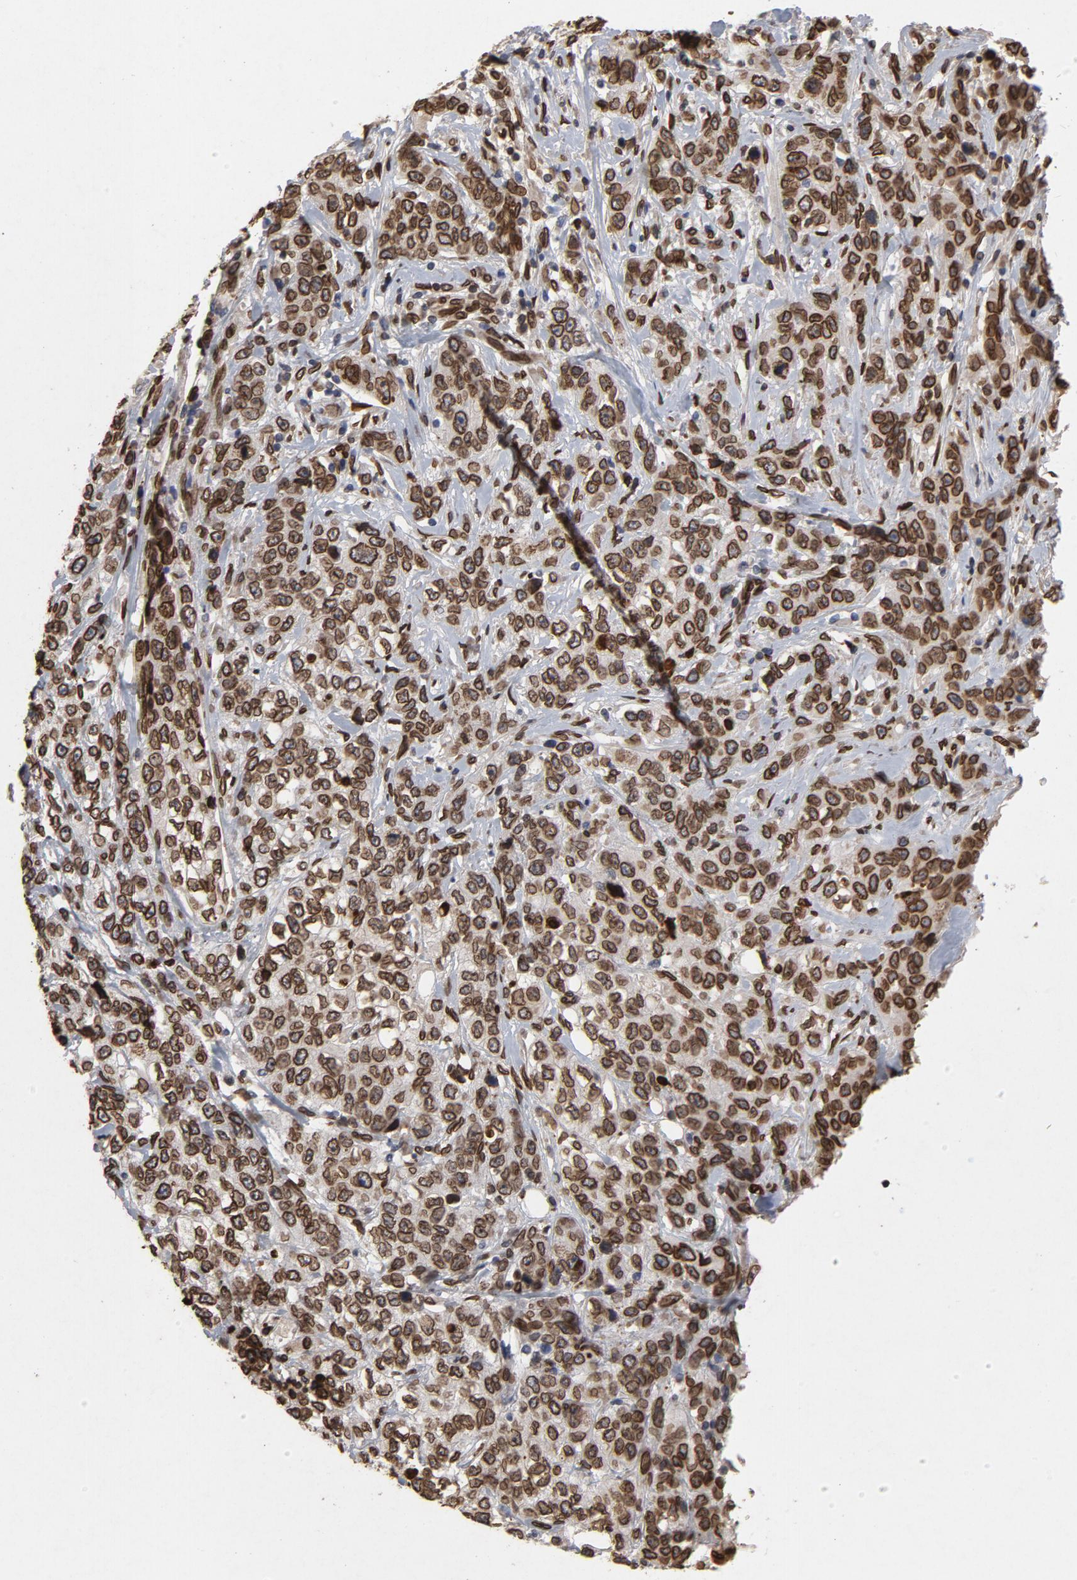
{"staining": {"intensity": "strong", "quantity": ">75%", "location": "cytoplasmic/membranous,nuclear"}, "tissue": "stomach cancer", "cell_type": "Tumor cells", "image_type": "cancer", "snomed": [{"axis": "morphology", "description": "Adenocarcinoma, NOS"}, {"axis": "topography", "description": "Stomach"}], "caption": "About >75% of tumor cells in stomach cancer demonstrate strong cytoplasmic/membranous and nuclear protein staining as visualized by brown immunohistochemical staining.", "gene": "LMNA", "patient": {"sex": "male", "age": 48}}